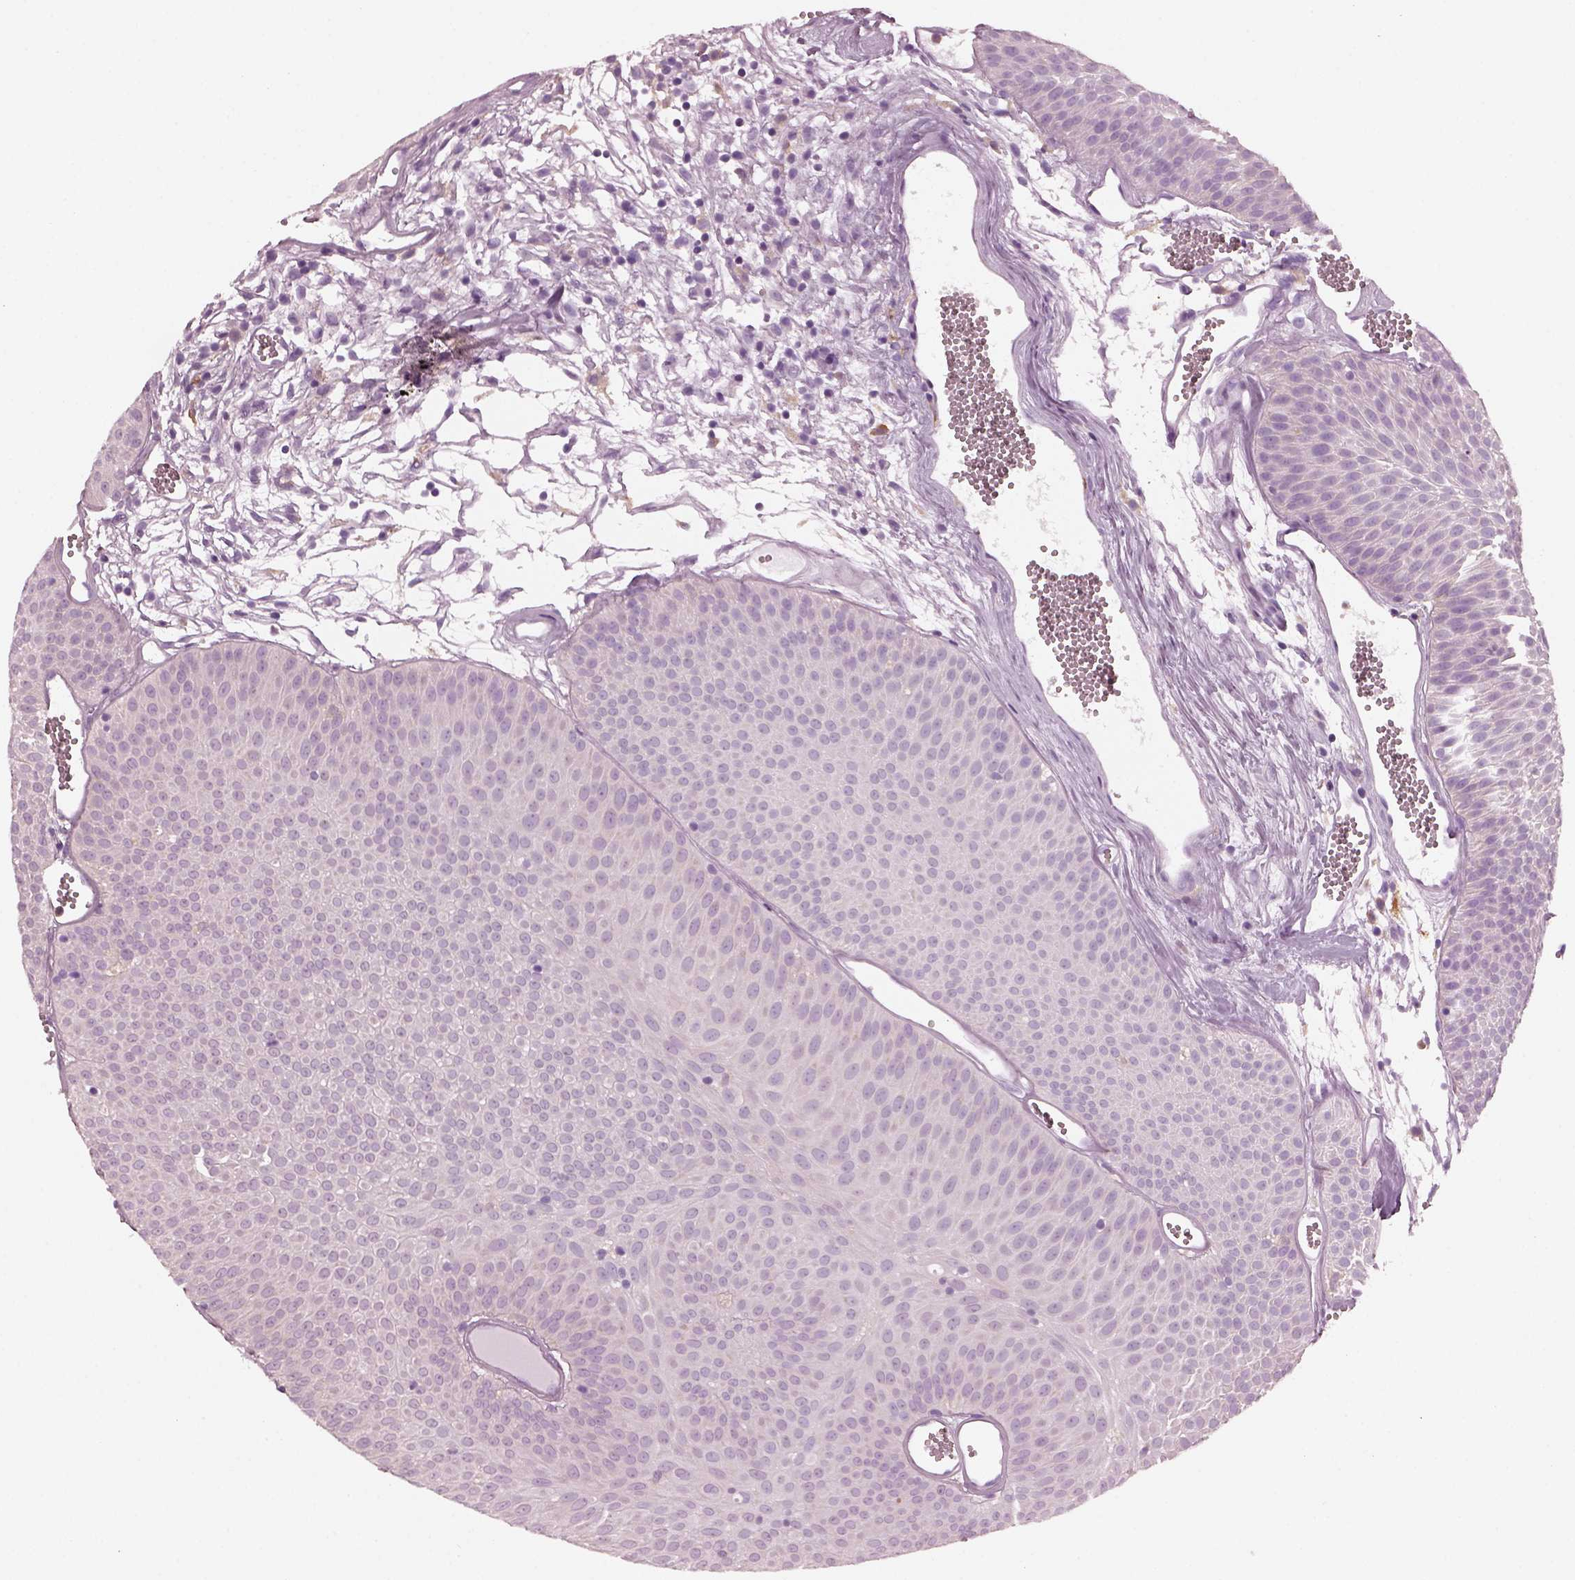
{"staining": {"intensity": "negative", "quantity": "none", "location": "none"}, "tissue": "urothelial cancer", "cell_type": "Tumor cells", "image_type": "cancer", "snomed": [{"axis": "morphology", "description": "Urothelial carcinoma, Low grade"}, {"axis": "topography", "description": "Urinary bladder"}], "caption": "Urothelial carcinoma (low-grade) was stained to show a protein in brown. There is no significant staining in tumor cells. Brightfield microscopy of IHC stained with DAB (brown) and hematoxylin (blue), captured at high magnification.", "gene": "SHTN1", "patient": {"sex": "male", "age": 52}}